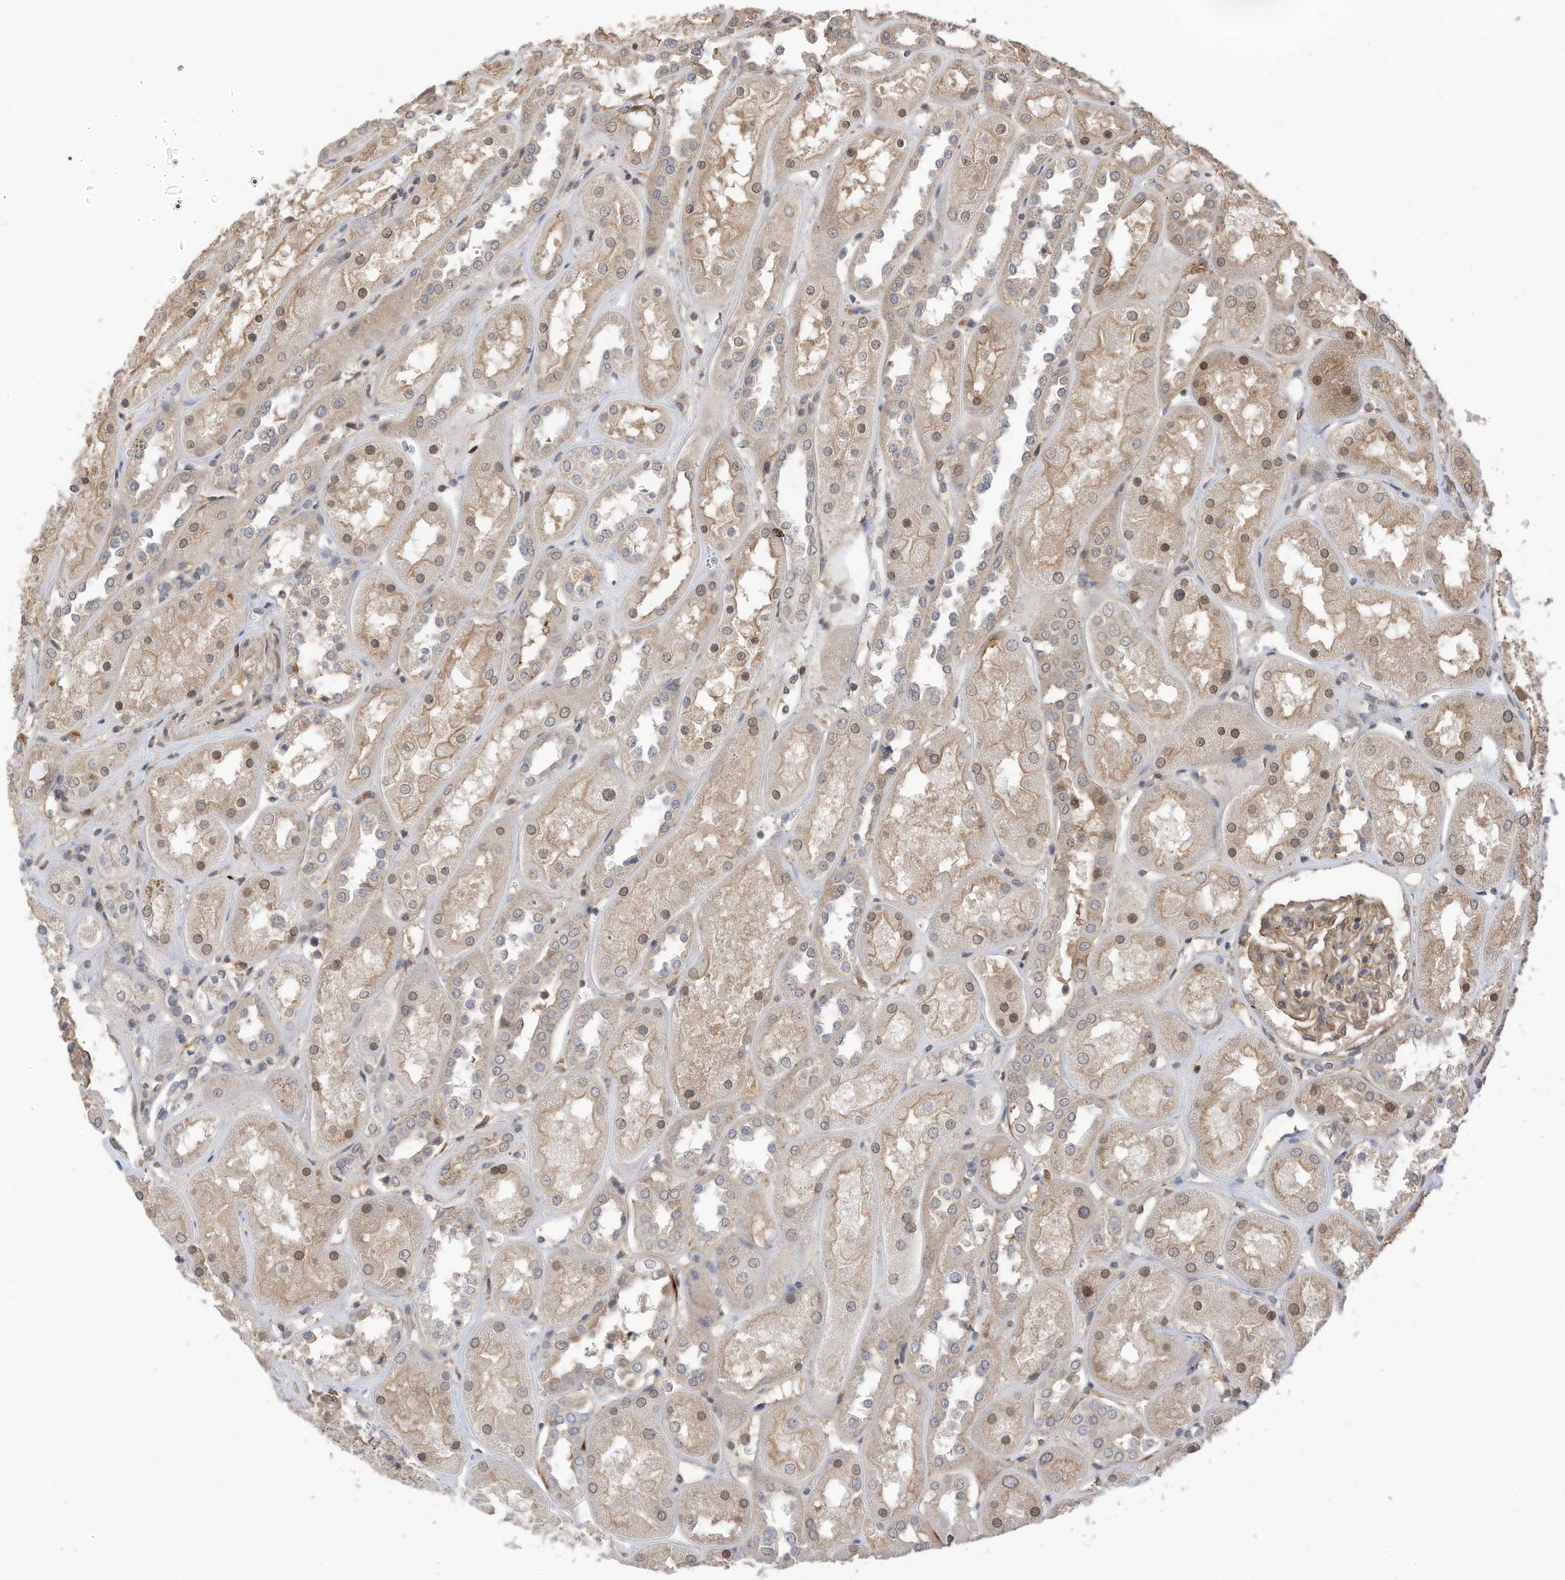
{"staining": {"intensity": "moderate", "quantity": ">75%", "location": "cytoplasmic/membranous"}, "tissue": "kidney", "cell_type": "Cells in glomeruli", "image_type": "normal", "snomed": [{"axis": "morphology", "description": "Normal tissue, NOS"}, {"axis": "topography", "description": "Kidney"}], "caption": "Immunohistochemistry (DAB) staining of benign kidney shows moderate cytoplasmic/membranous protein staining in about >75% of cells in glomeruli. (Stains: DAB in brown, nuclei in blue, Microscopy: brightfield microscopy at high magnification).", "gene": "REC8", "patient": {"sex": "male", "age": 70}}